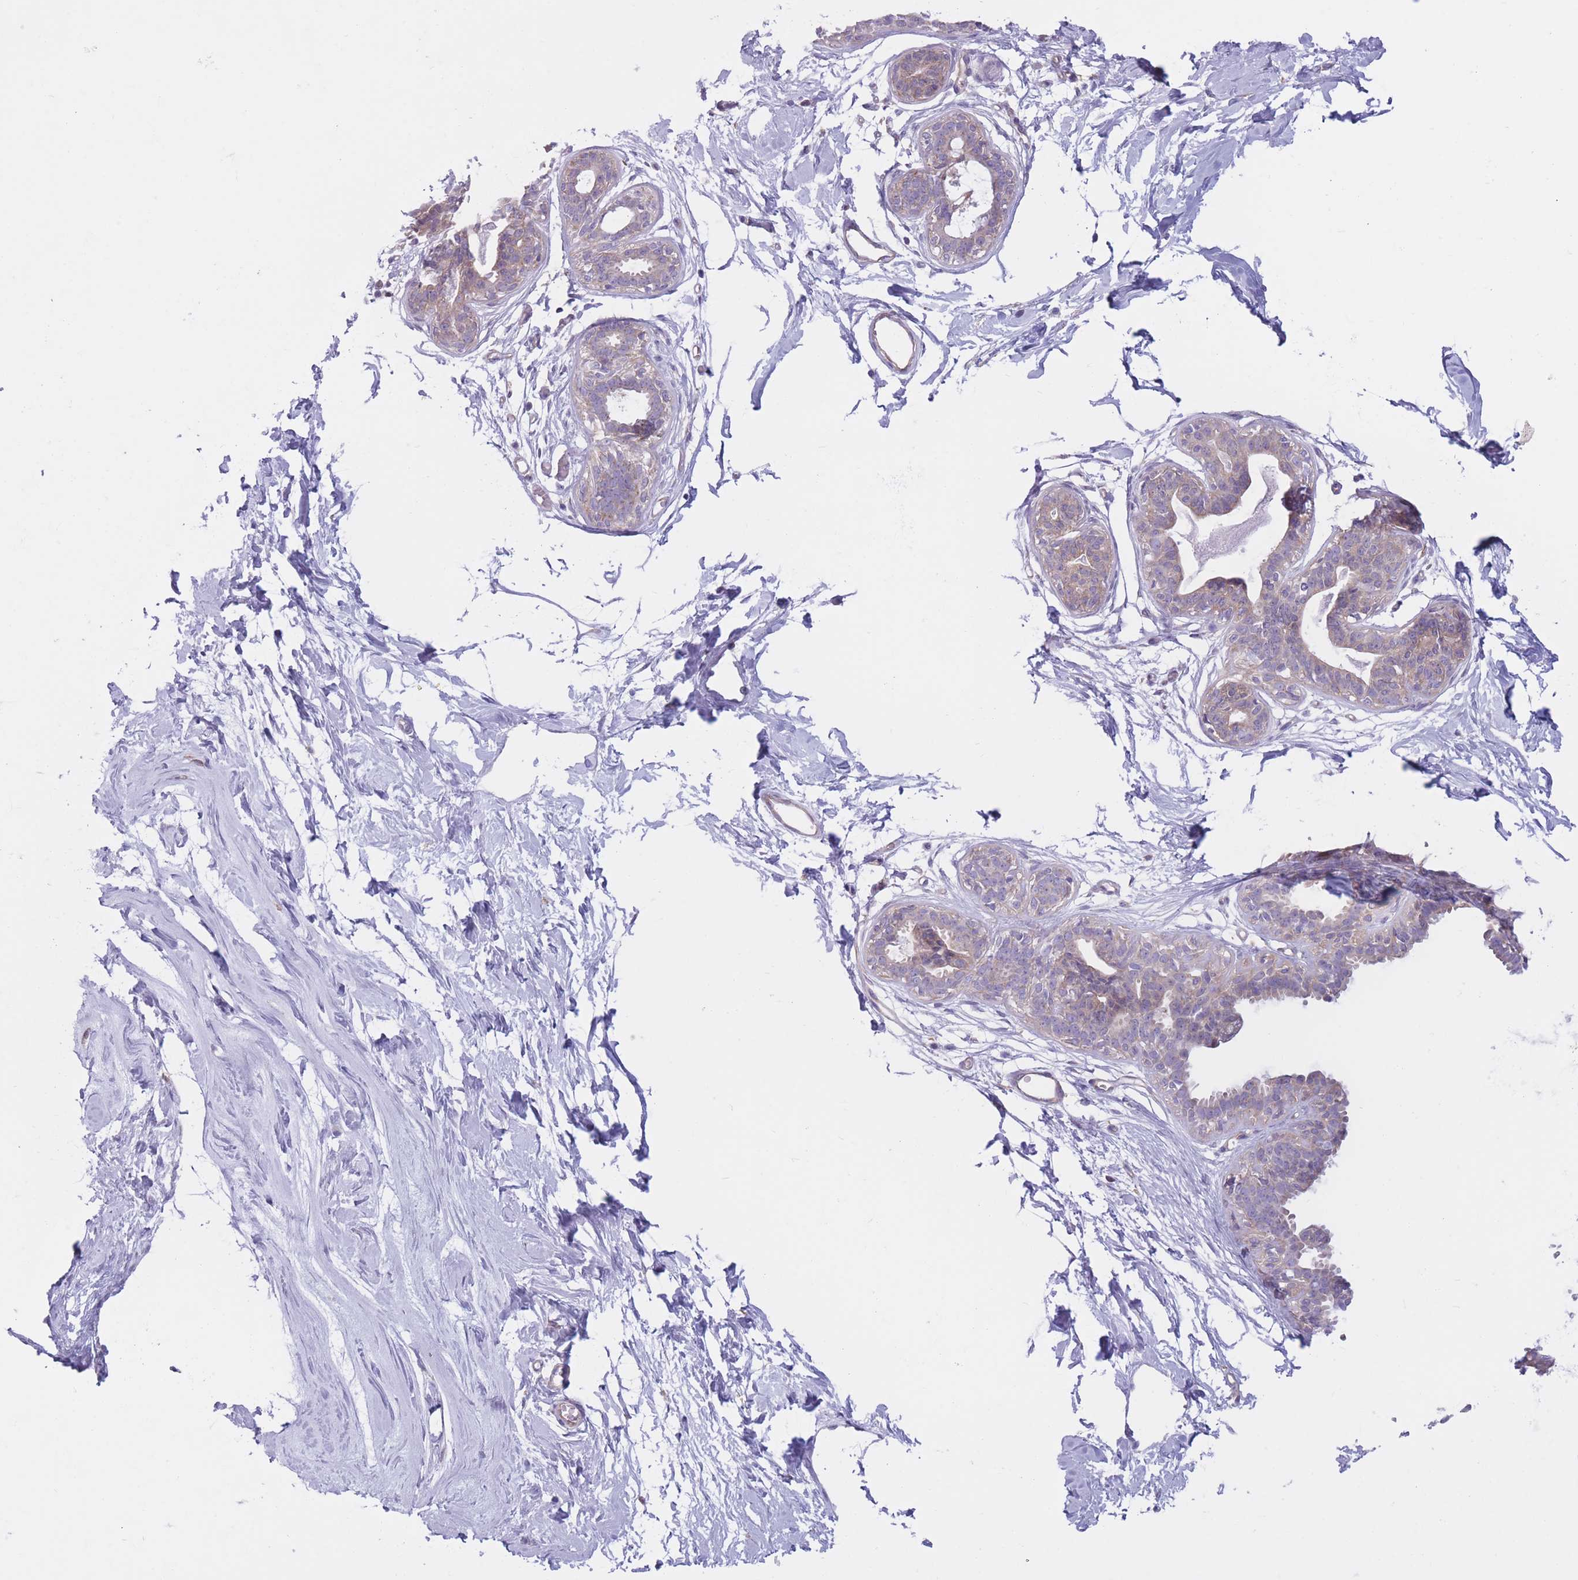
{"staining": {"intensity": "negative", "quantity": "none", "location": "none"}, "tissue": "breast", "cell_type": "Adipocytes", "image_type": "normal", "snomed": [{"axis": "morphology", "description": "Normal tissue, NOS"}, {"axis": "topography", "description": "Breast"}], "caption": "IHC histopathology image of normal breast: breast stained with DAB (3,3'-diaminobenzidine) exhibits no significant protein positivity in adipocytes.", "gene": "SERPINB3", "patient": {"sex": "female", "age": 45}}